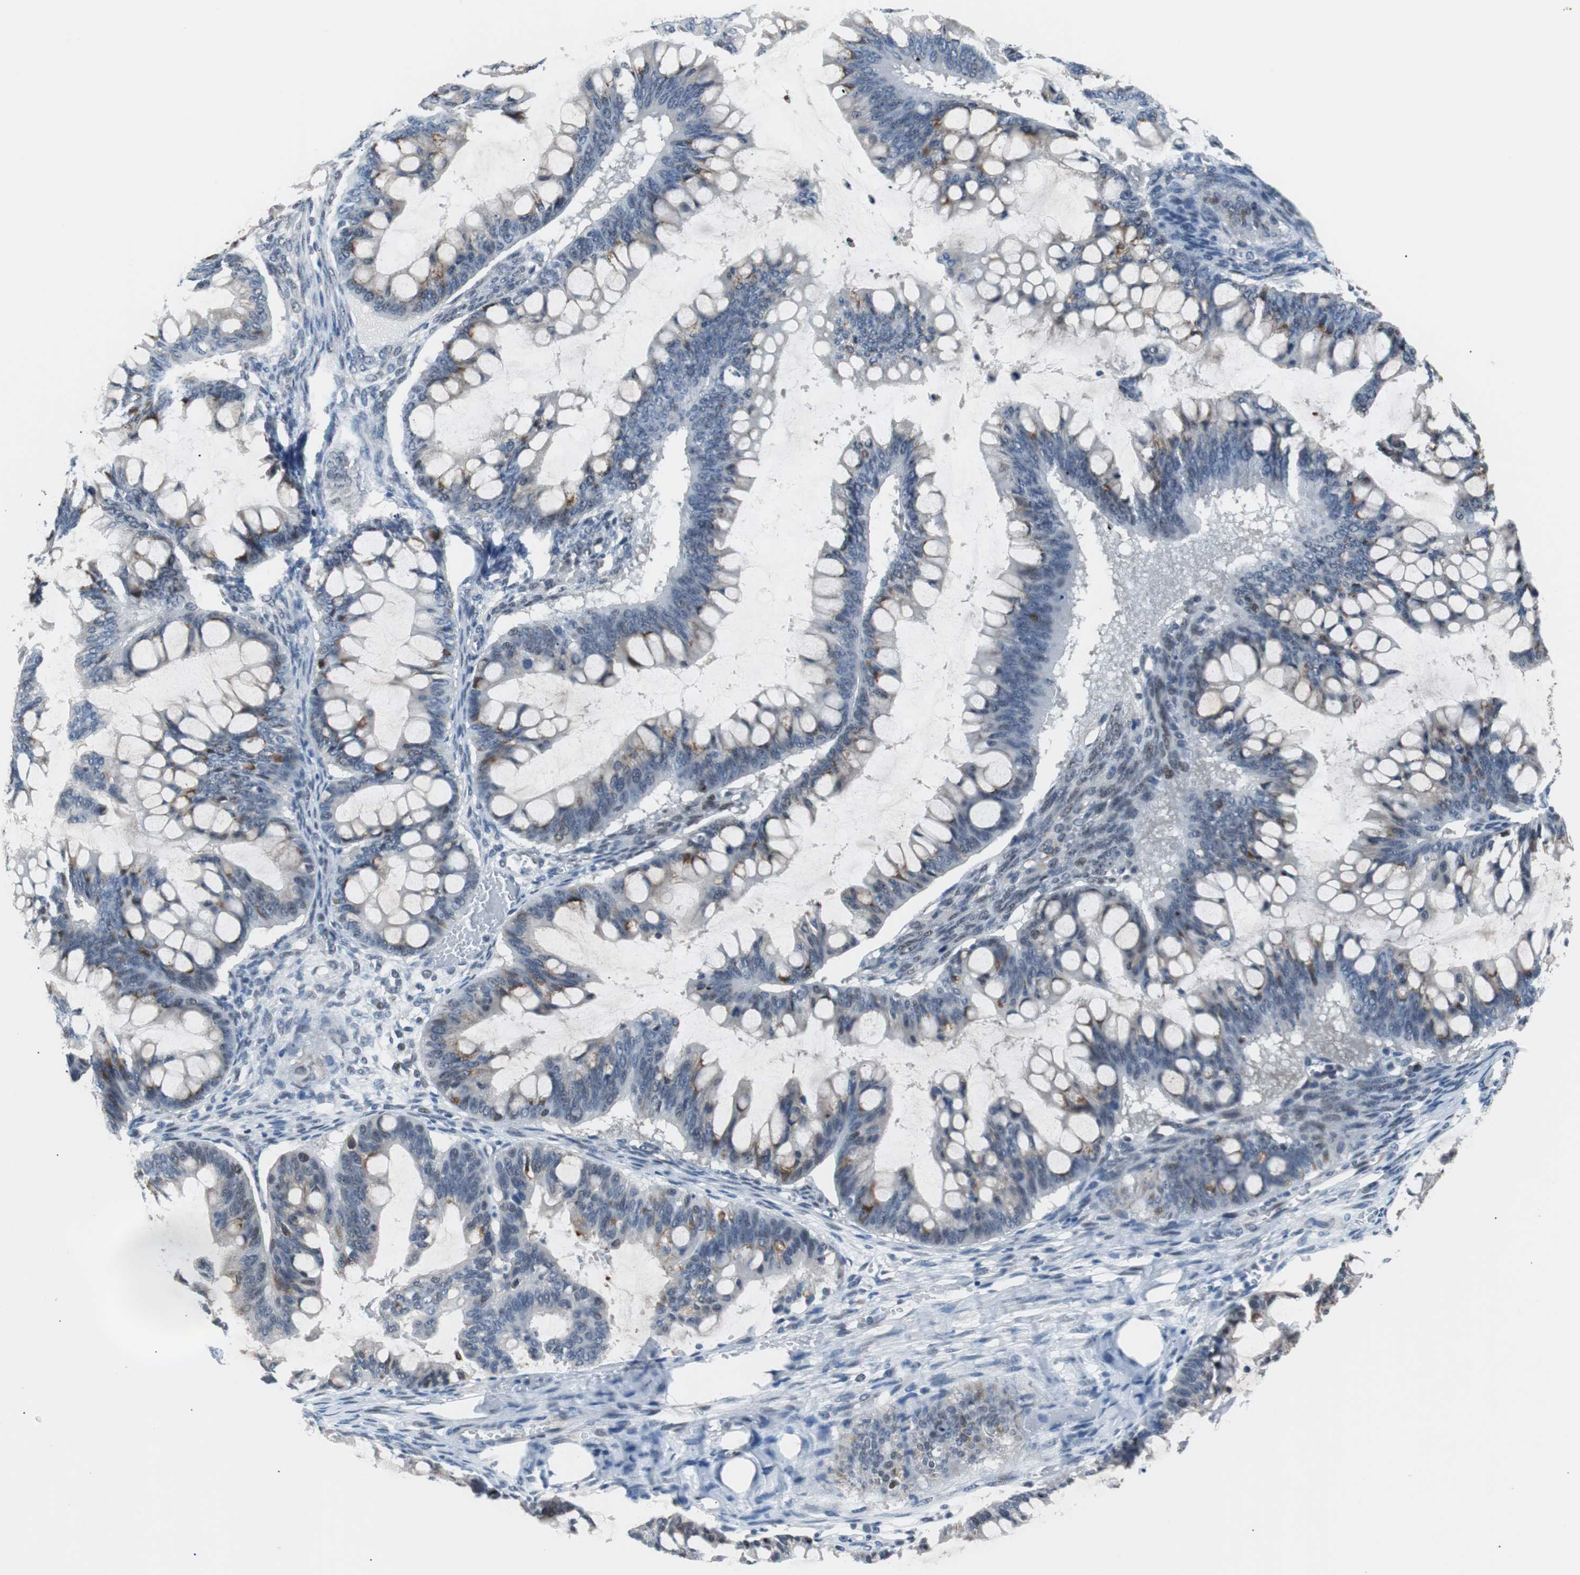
{"staining": {"intensity": "moderate", "quantity": ">75%", "location": "nuclear"}, "tissue": "ovarian cancer", "cell_type": "Tumor cells", "image_type": "cancer", "snomed": [{"axis": "morphology", "description": "Cystadenocarcinoma, mucinous, NOS"}, {"axis": "topography", "description": "Ovary"}], "caption": "A micrograph of ovarian cancer stained for a protein shows moderate nuclear brown staining in tumor cells.", "gene": "USP28", "patient": {"sex": "female", "age": 73}}